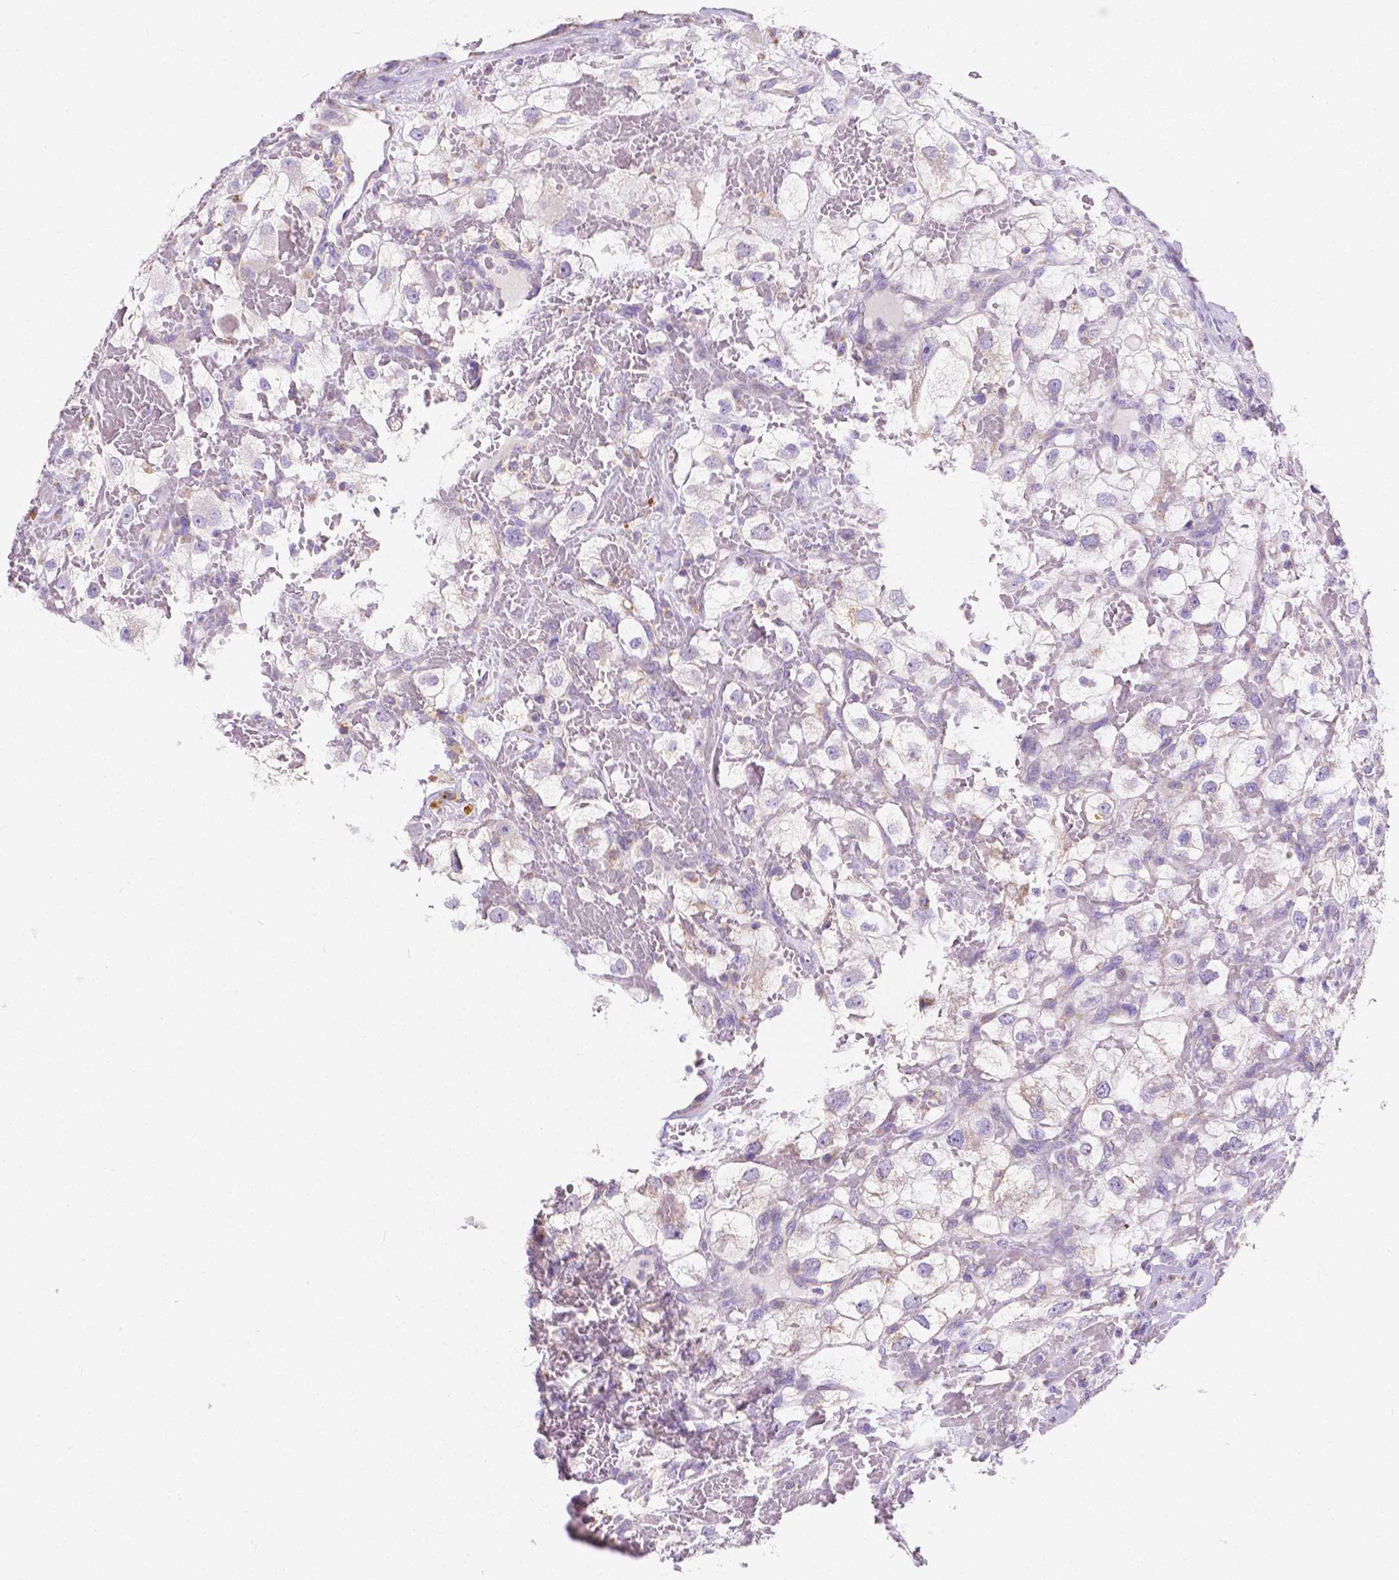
{"staining": {"intensity": "negative", "quantity": "none", "location": "none"}, "tissue": "renal cancer", "cell_type": "Tumor cells", "image_type": "cancer", "snomed": [{"axis": "morphology", "description": "Adenocarcinoma, NOS"}, {"axis": "topography", "description": "Kidney"}], "caption": "The histopathology image demonstrates no significant staining in tumor cells of renal cancer (adenocarcinoma). The staining was performed using DAB (3,3'-diaminobenzidine) to visualize the protein expression in brown, while the nuclei were stained in blue with hematoxylin (Magnification: 20x).", "gene": "TMEM130", "patient": {"sex": "male", "age": 59}}